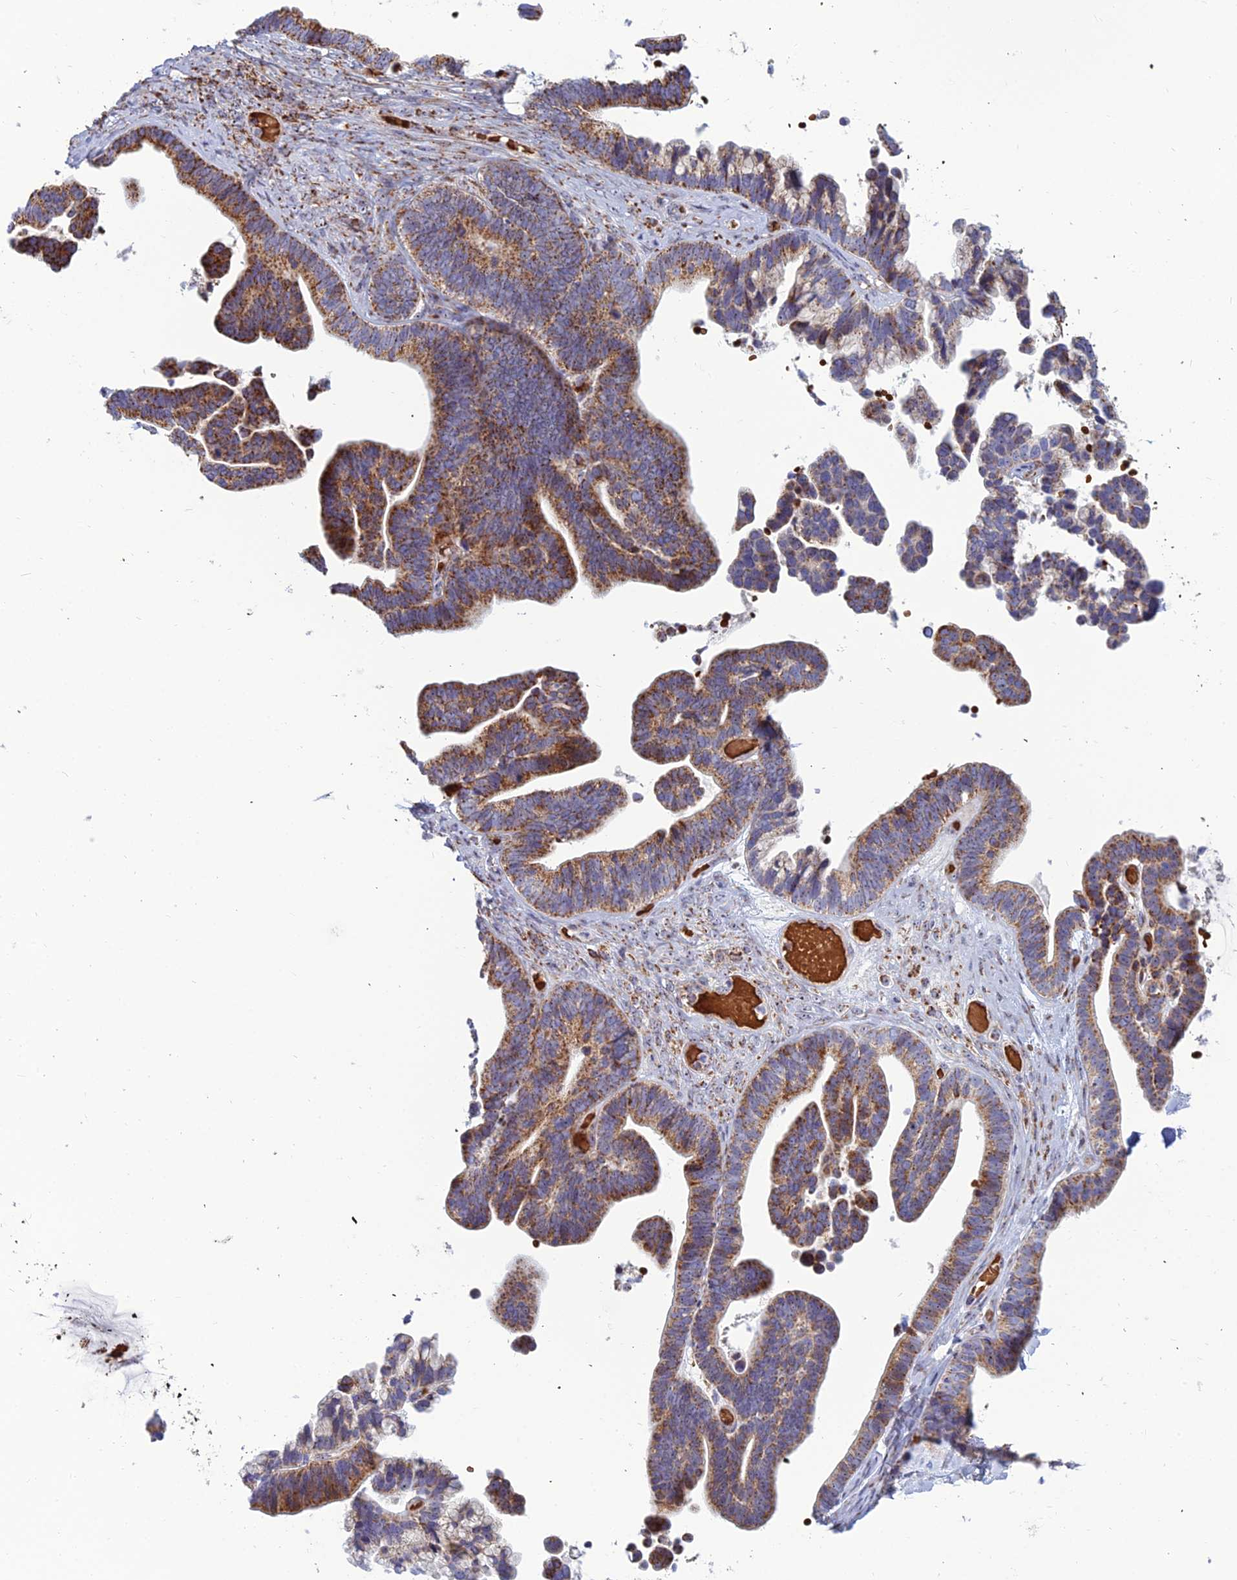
{"staining": {"intensity": "strong", "quantity": ">75%", "location": "cytoplasmic/membranous"}, "tissue": "ovarian cancer", "cell_type": "Tumor cells", "image_type": "cancer", "snomed": [{"axis": "morphology", "description": "Cystadenocarcinoma, serous, NOS"}, {"axis": "topography", "description": "Ovary"}], "caption": "DAB (3,3'-diaminobenzidine) immunohistochemical staining of ovarian cancer reveals strong cytoplasmic/membranous protein expression in approximately >75% of tumor cells.", "gene": "SLC35F4", "patient": {"sex": "female", "age": 56}}